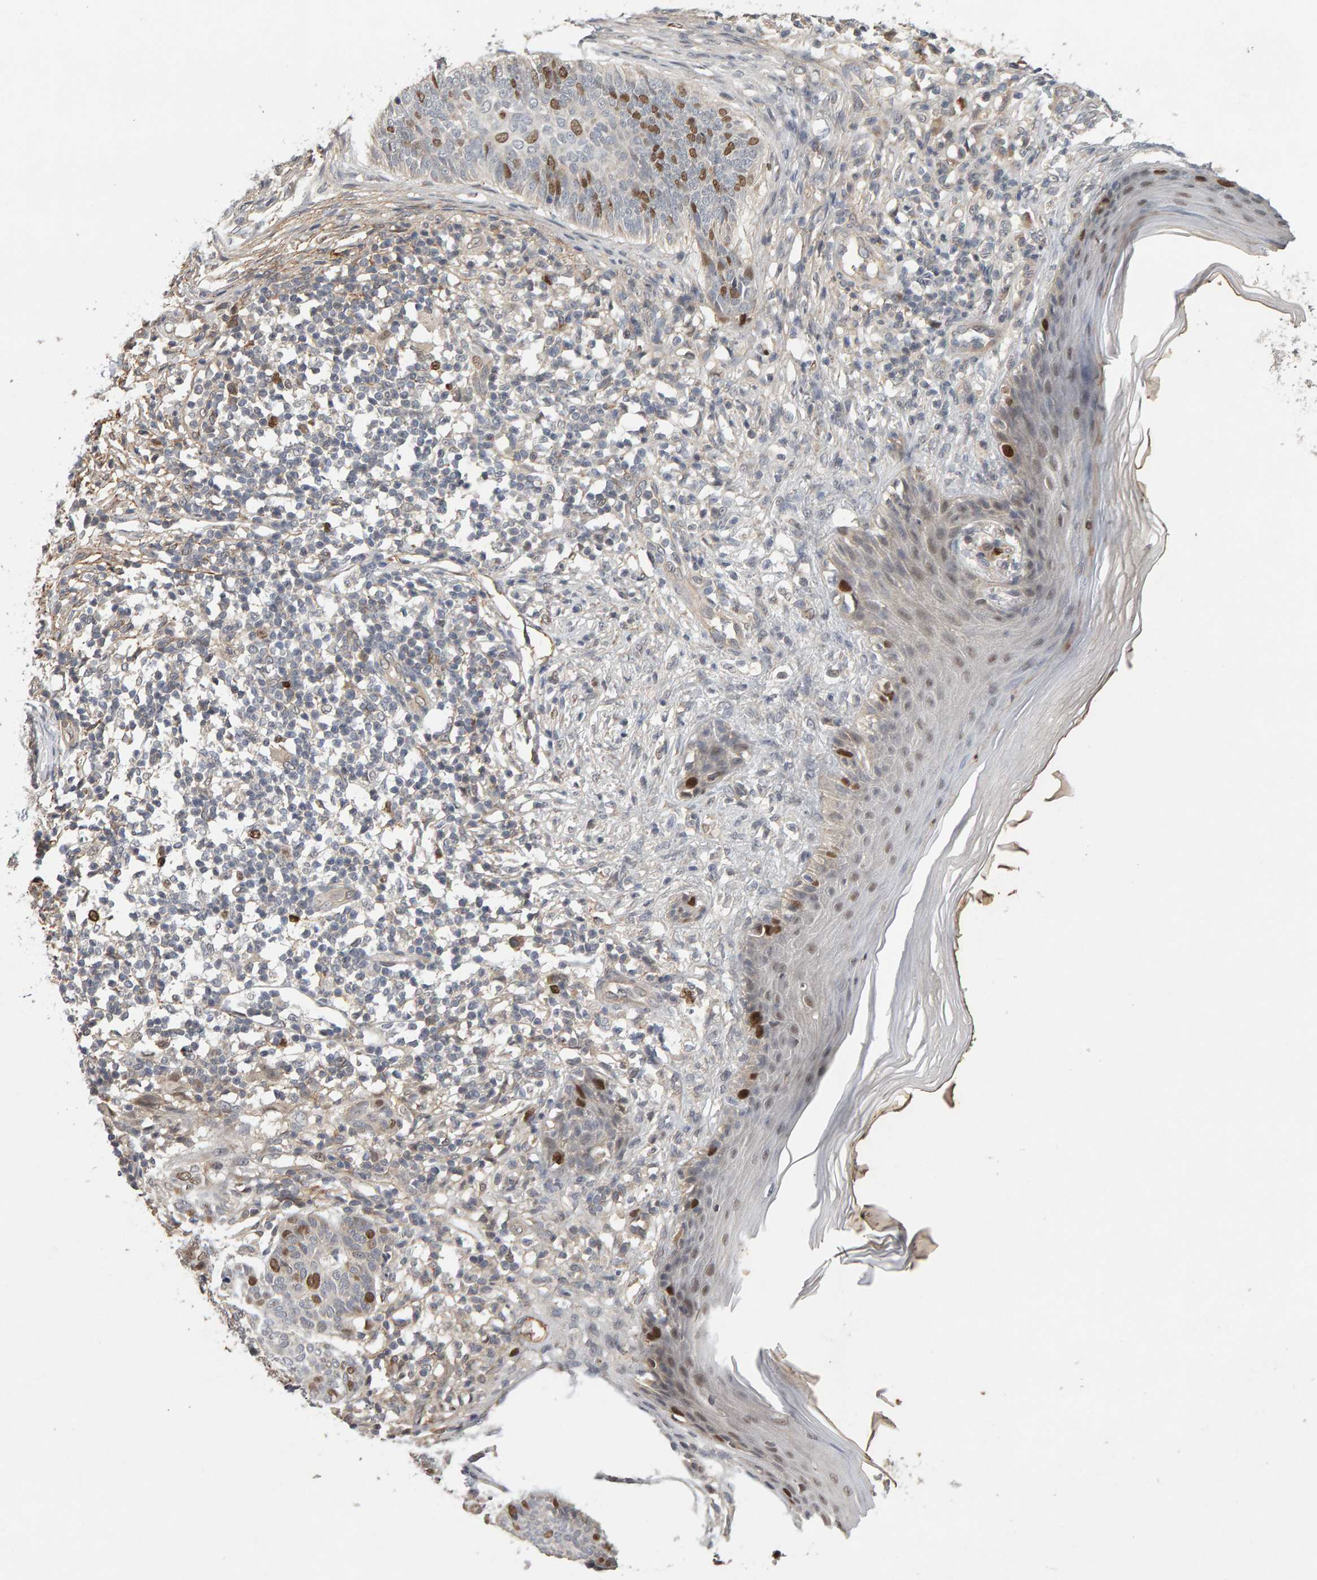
{"staining": {"intensity": "moderate", "quantity": "<25%", "location": "nuclear"}, "tissue": "skin cancer", "cell_type": "Tumor cells", "image_type": "cancer", "snomed": [{"axis": "morphology", "description": "Normal tissue, NOS"}, {"axis": "morphology", "description": "Basal cell carcinoma"}, {"axis": "topography", "description": "Skin"}], "caption": "Immunohistochemistry photomicrograph of human skin cancer stained for a protein (brown), which exhibits low levels of moderate nuclear staining in approximately <25% of tumor cells.", "gene": "CDCA5", "patient": {"sex": "male", "age": 50}}